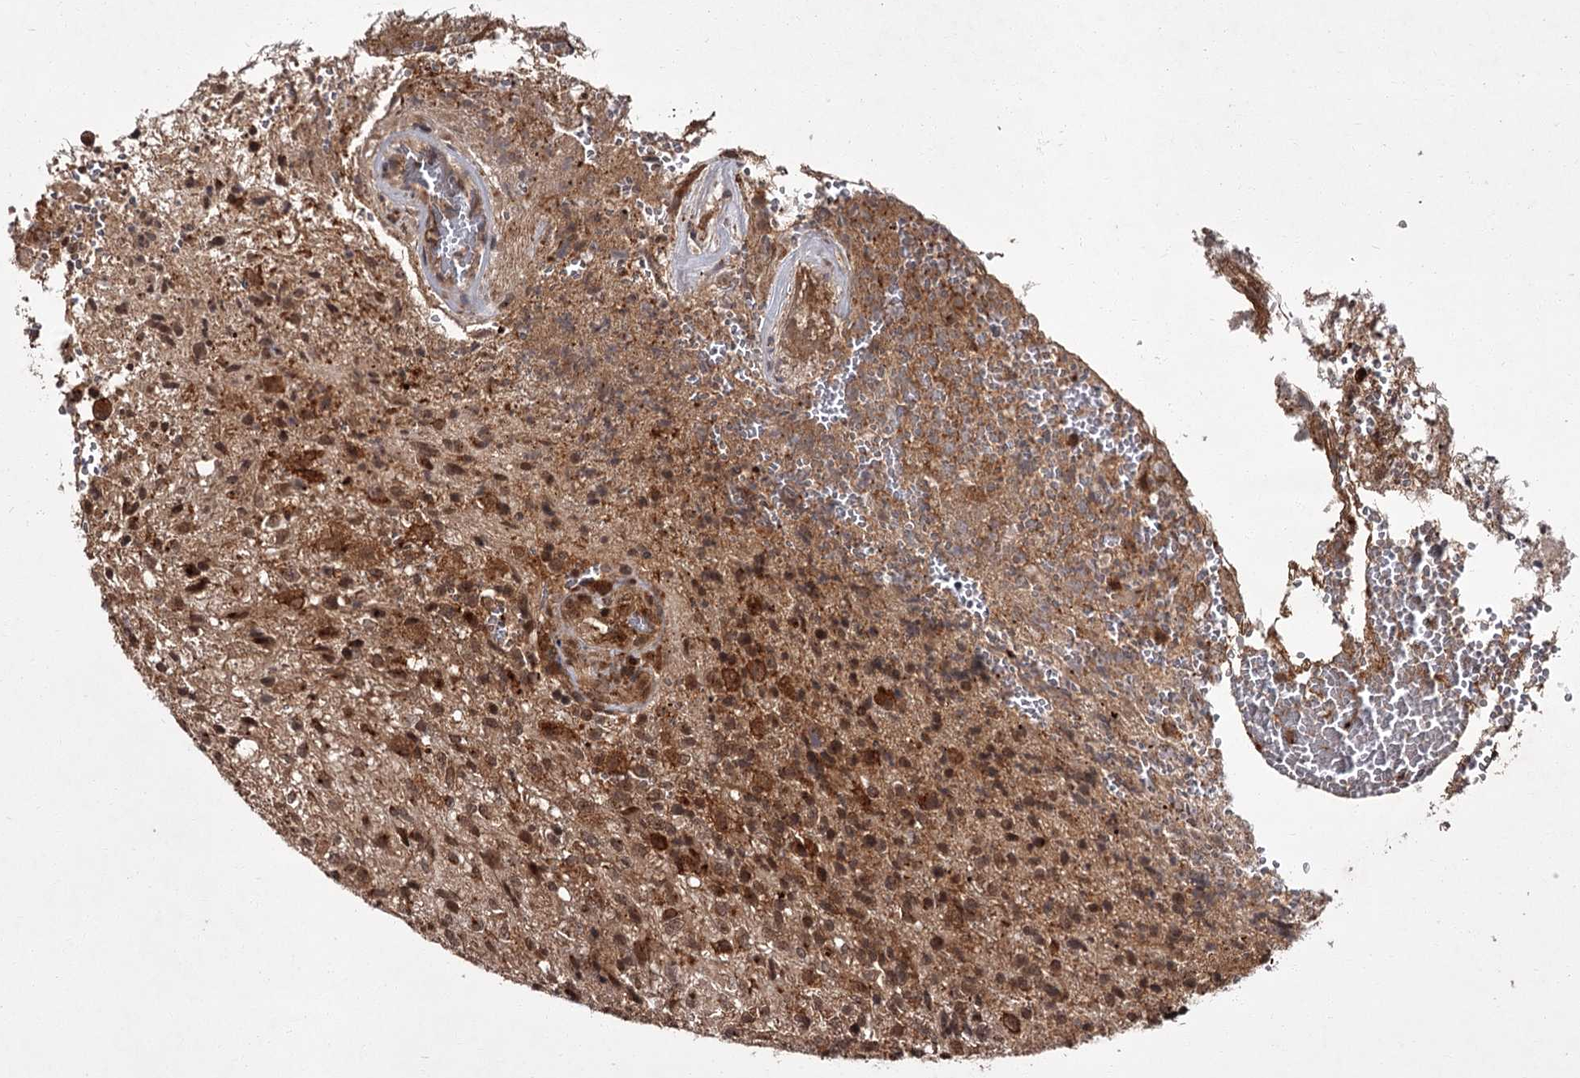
{"staining": {"intensity": "moderate", "quantity": ">75%", "location": "cytoplasmic/membranous,nuclear"}, "tissue": "glioma", "cell_type": "Tumor cells", "image_type": "cancer", "snomed": [{"axis": "morphology", "description": "Glioma, malignant, High grade"}, {"axis": "topography", "description": "Brain"}], "caption": "Immunohistochemical staining of human malignant glioma (high-grade) displays medium levels of moderate cytoplasmic/membranous and nuclear expression in about >75% of tumor cells.", "gene": "TBC1D23", "patient": {"sex": "male", "age": 56}}